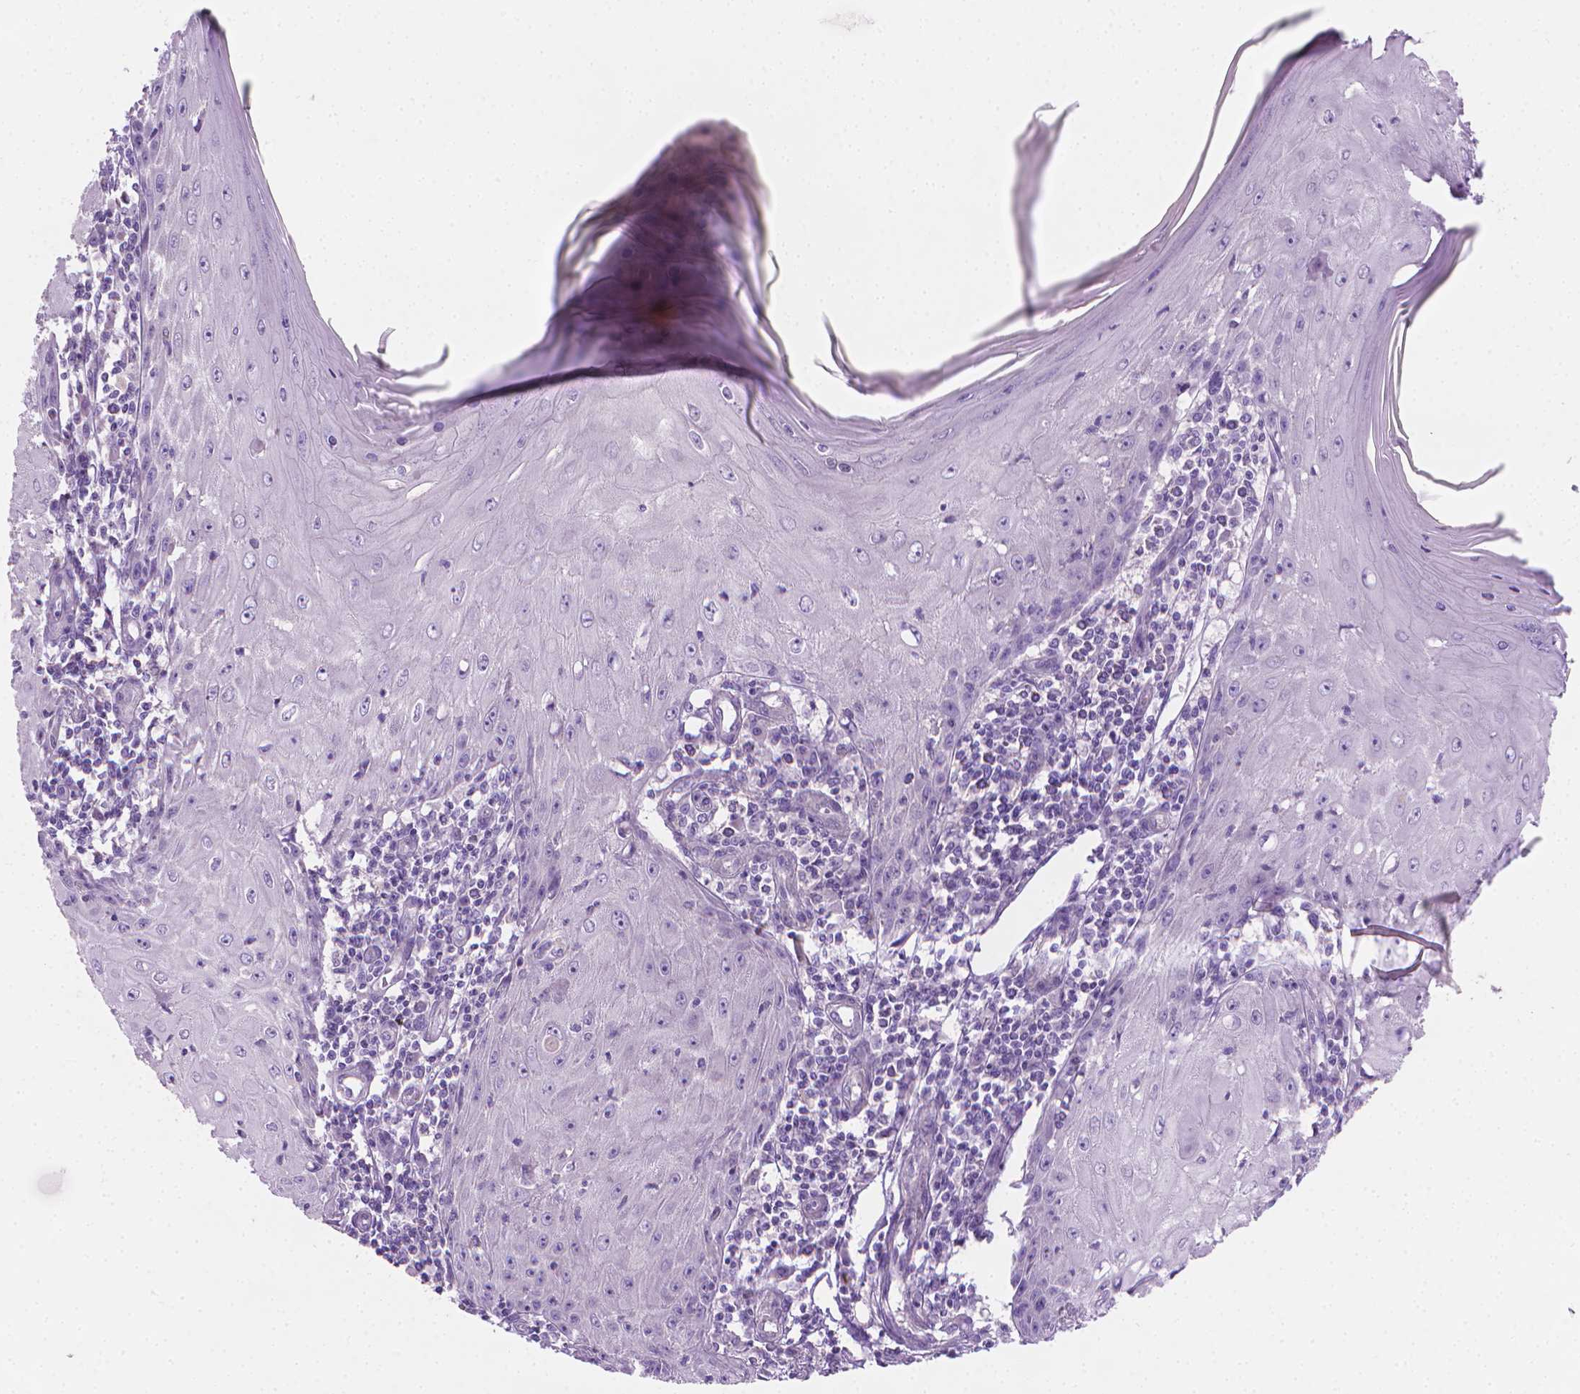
{"staining": {"intensity": "negative", "quantity": "none", "location": "none"}, "tissue": "skin cancer", "cell_type": "Tumor cells", "image_type": "cancer", "snomed": [{"axis": "morphology", "description": "Squamous cell carcinoma, NOS"}, {"axis": "topography", "description": "Skin"}], "caption": "A photomicrograph of skin cancer stained for a protein exhibits no brown staining in tumor cells.", "gene": "FASN", "patient": {"sex": "female", "age": 73}}